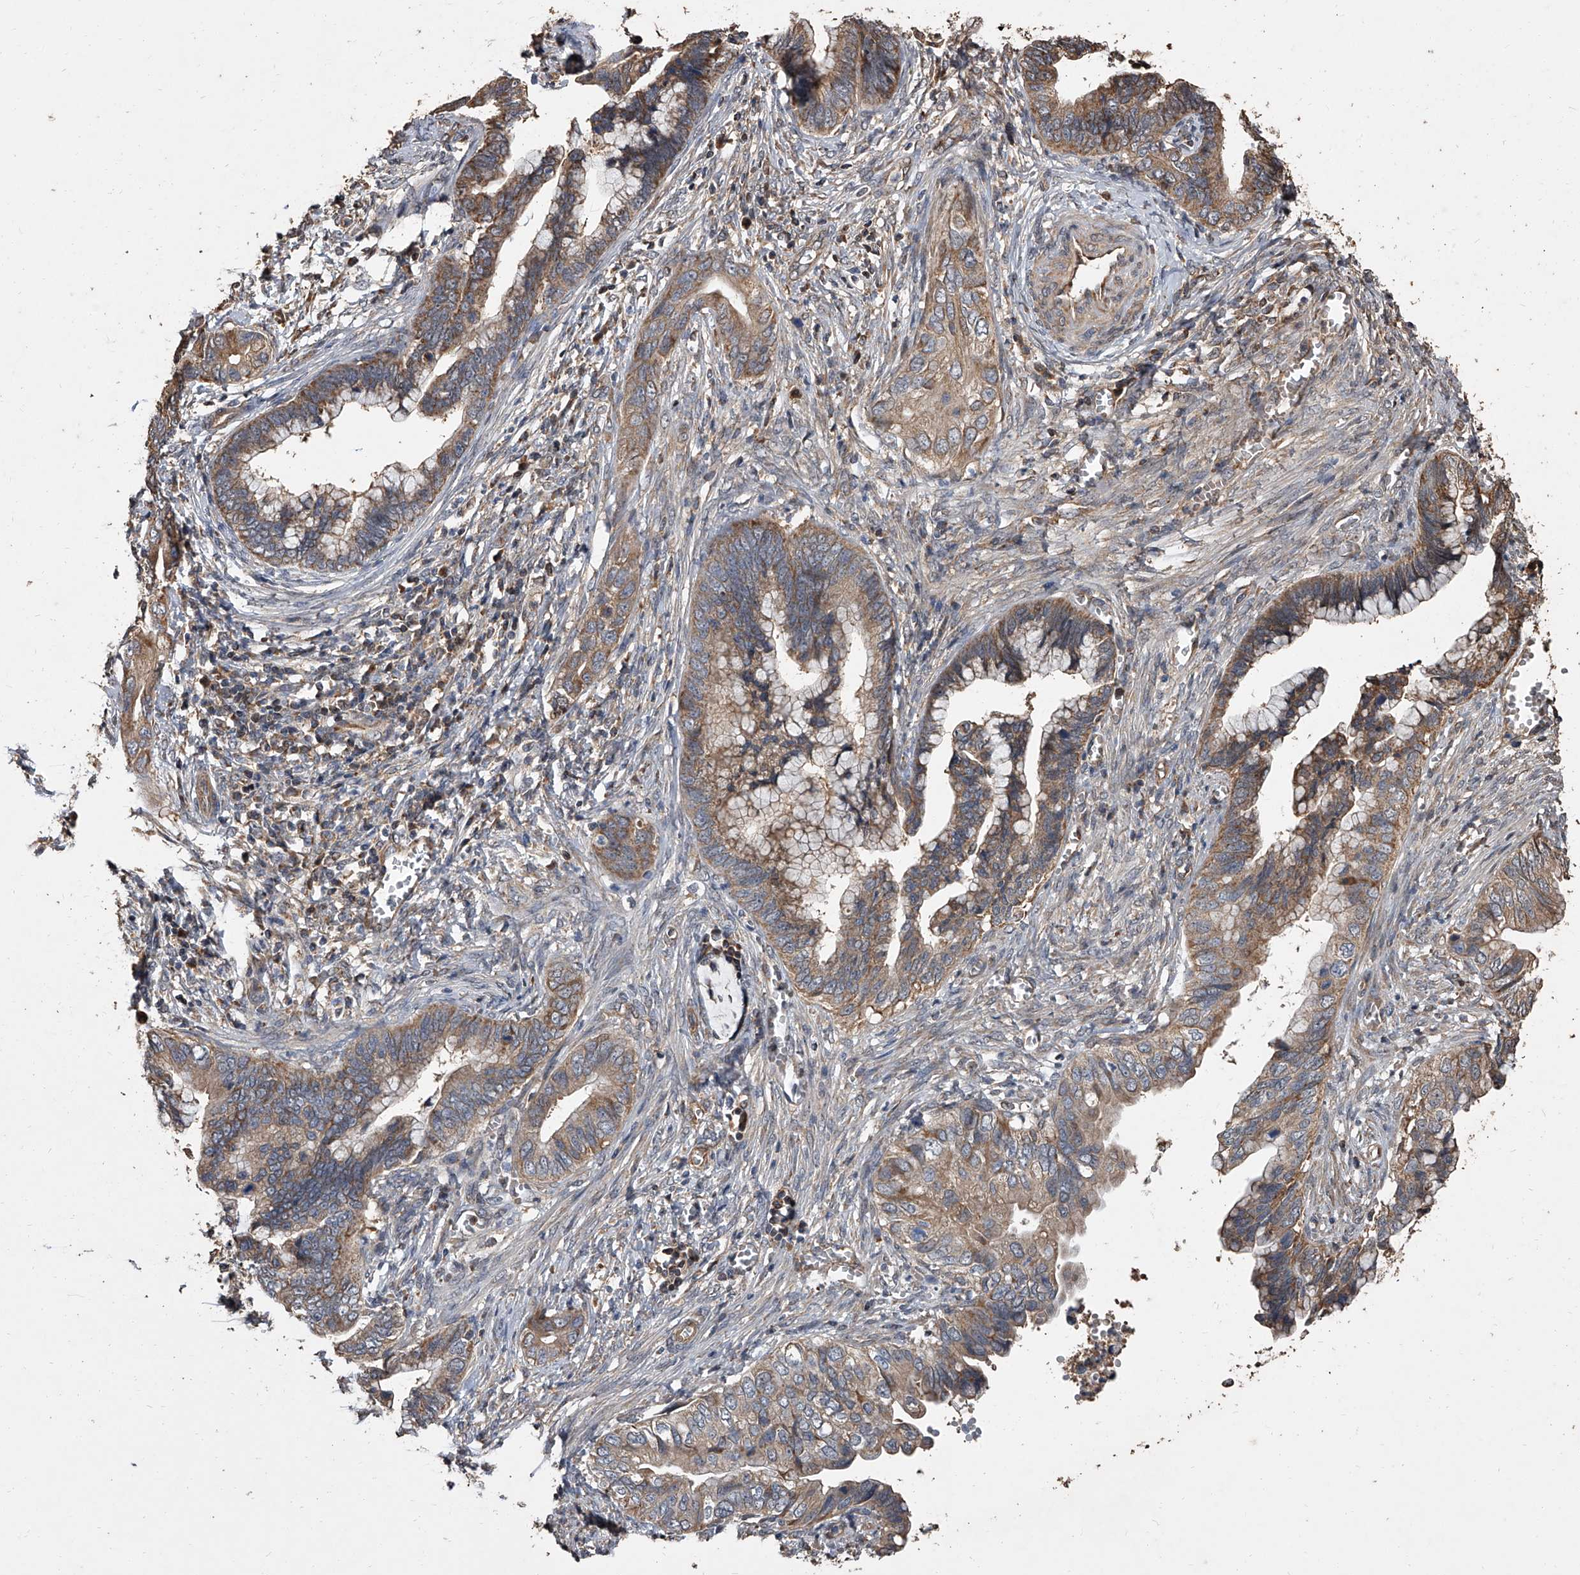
{"staining": {"intensity": "moderate", "quantity": ">75%", "location": "cytoplasmic/membranous"}, "tissue": "cervical cancer", "cell_type": "Tumor cells", "image_type": "cancer", "snomed": [{"axis": "morphology", "description": "Adenocarcinoma, NOS"}, {"axis": "topography", "description": "Cervix"}], "caption": "Tumor cells reveal medium levels of moderate cytoplasmic/membranous staining in about >75% of cells in human cervical cancer (adenocarcinoma).", "gene": "LTV1", "patient": {"sex": "female", "age": 44}}